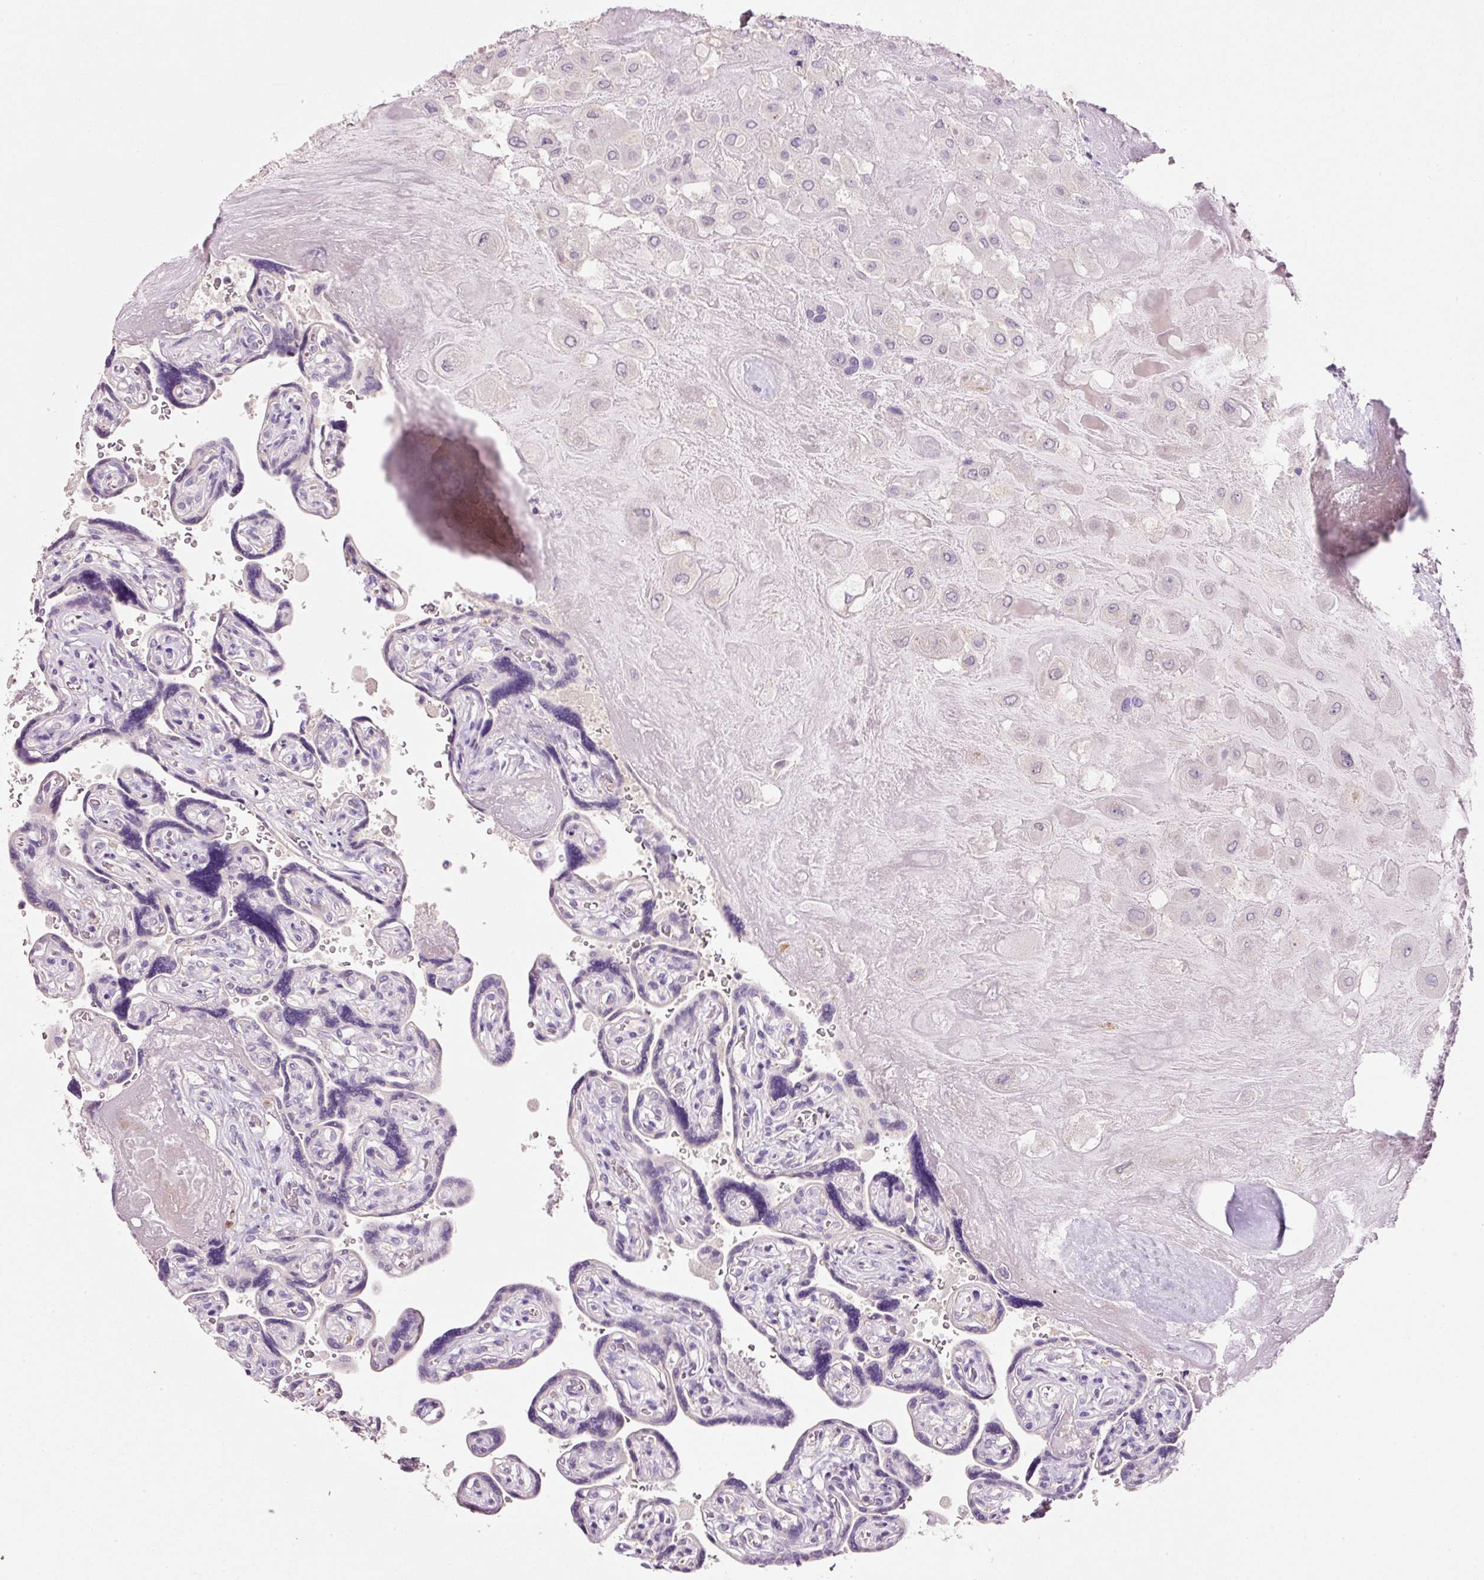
{"staining": {"intensity": "negative", "quantity": "none", "location": "none"}, "tissue": "placenta", "cell_type": "Decidual cells", "image_type": "normal", "snomed": [{"axis": "morphology", "description": "Normal tissue, NOS"}, {"axis": "topography", "description": "Placenta"}], "caption": "Immunohistochemistry (IHC) photomicrograph of unremarkable placenta stained for a protein (brown), which demonstrates no staining in decidual cells.", "gene": "TENT5C", "patient": {"sex": "female", "age": 32}}